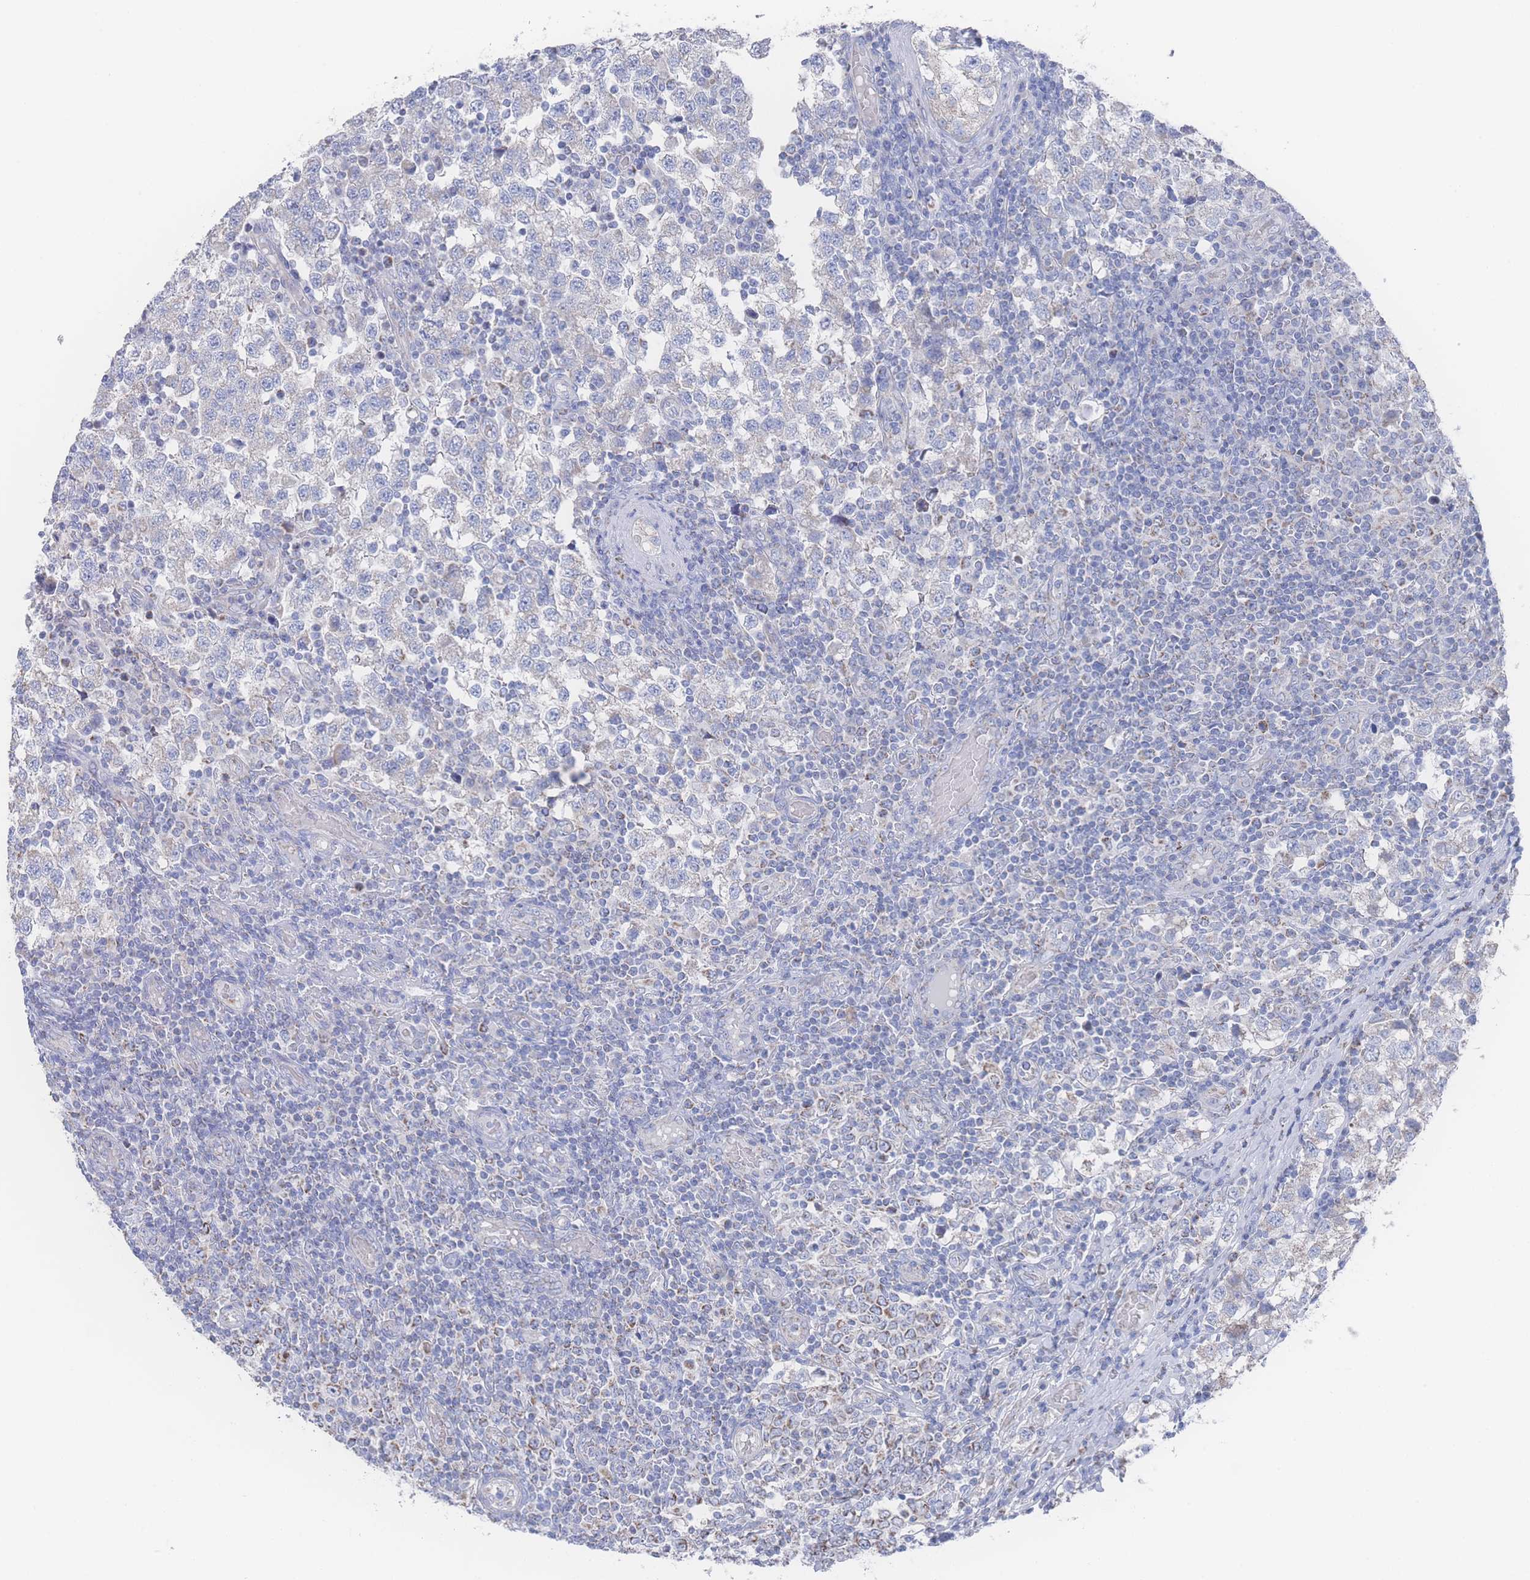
{"staining": {"intensity": "negative", "quantity": "none", "location": "none"}, "tissue": "testis cancer", "cell_type": "Tumor cells", "image_type": "cancer", "snomed": [{"axis": "morphology", "description": "Seminoma, NOS"}, {"axis": "topography", "description": "Testis"}], "caption": "High magnification brightfield microscopy of testis cancer stained with DAB (3,3'-diaminobenzidine) (brown) and counterstained with hematoxylin (blue): tumor cells show no significant positivity.", "gene": "SNPH", "patient": {"sex": "male", "age": 34}}